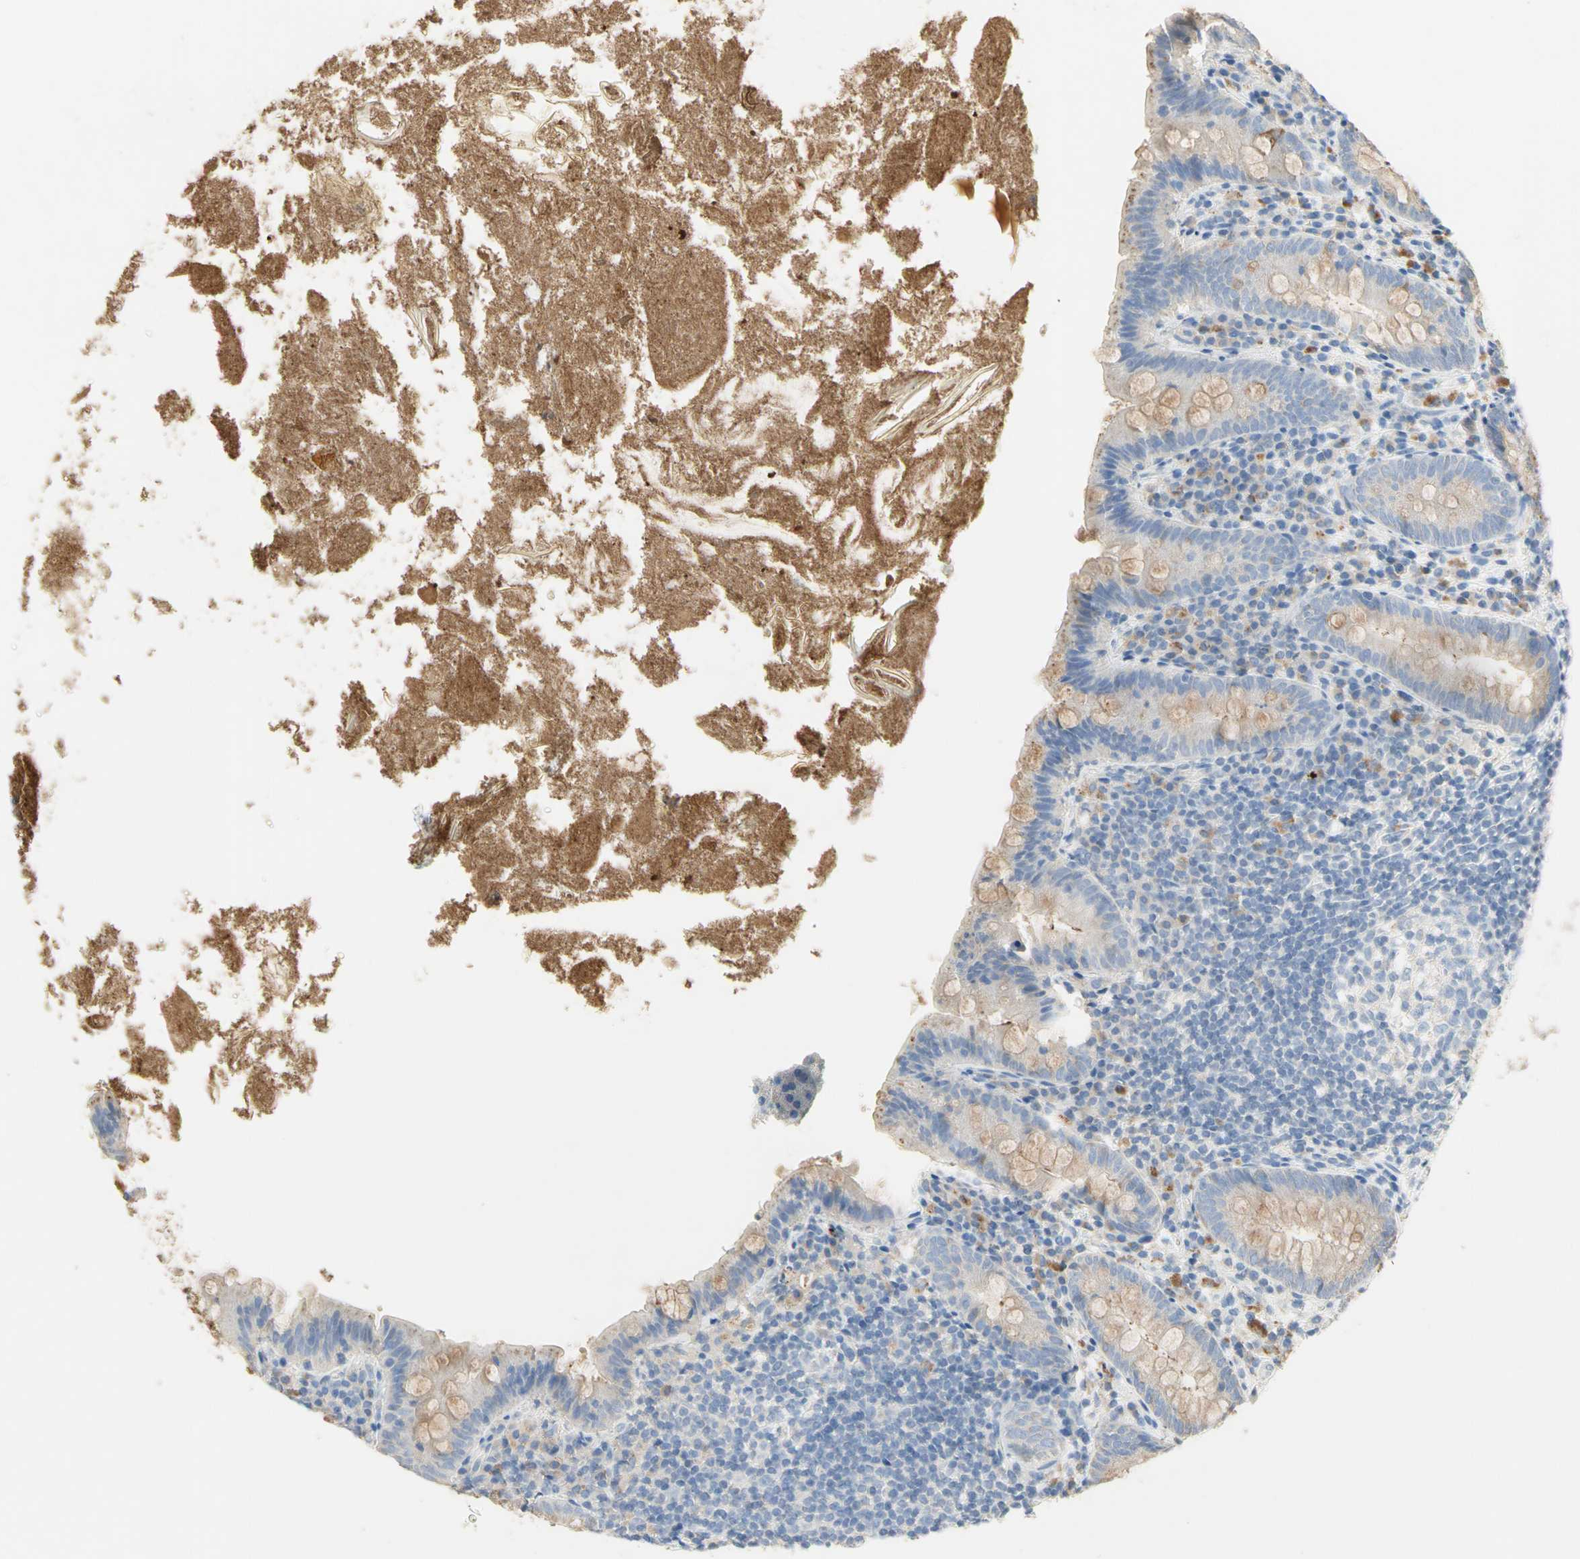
{"staining": {"intensity": "weak", "quantity": "25%-75%", "location": "cytoplasmic/membranous"}, "tissue": "appendix", "cell_type": "Glandular cells", "image_type": "normal", "snomed": [{"axis": "morphology", "description": "Normal tissue, NOS"}, {"axis": "topography", "description": "Appendix"}], "caption": "Brown immunohistochemical staining in unremarkable human appendix demonstrates weak cytoplasmic/membranous positivity in approximately 25%-75% of glandular cells.", "gene": "NECTIN4", "patient": {"sex": "male", "age": 52}}